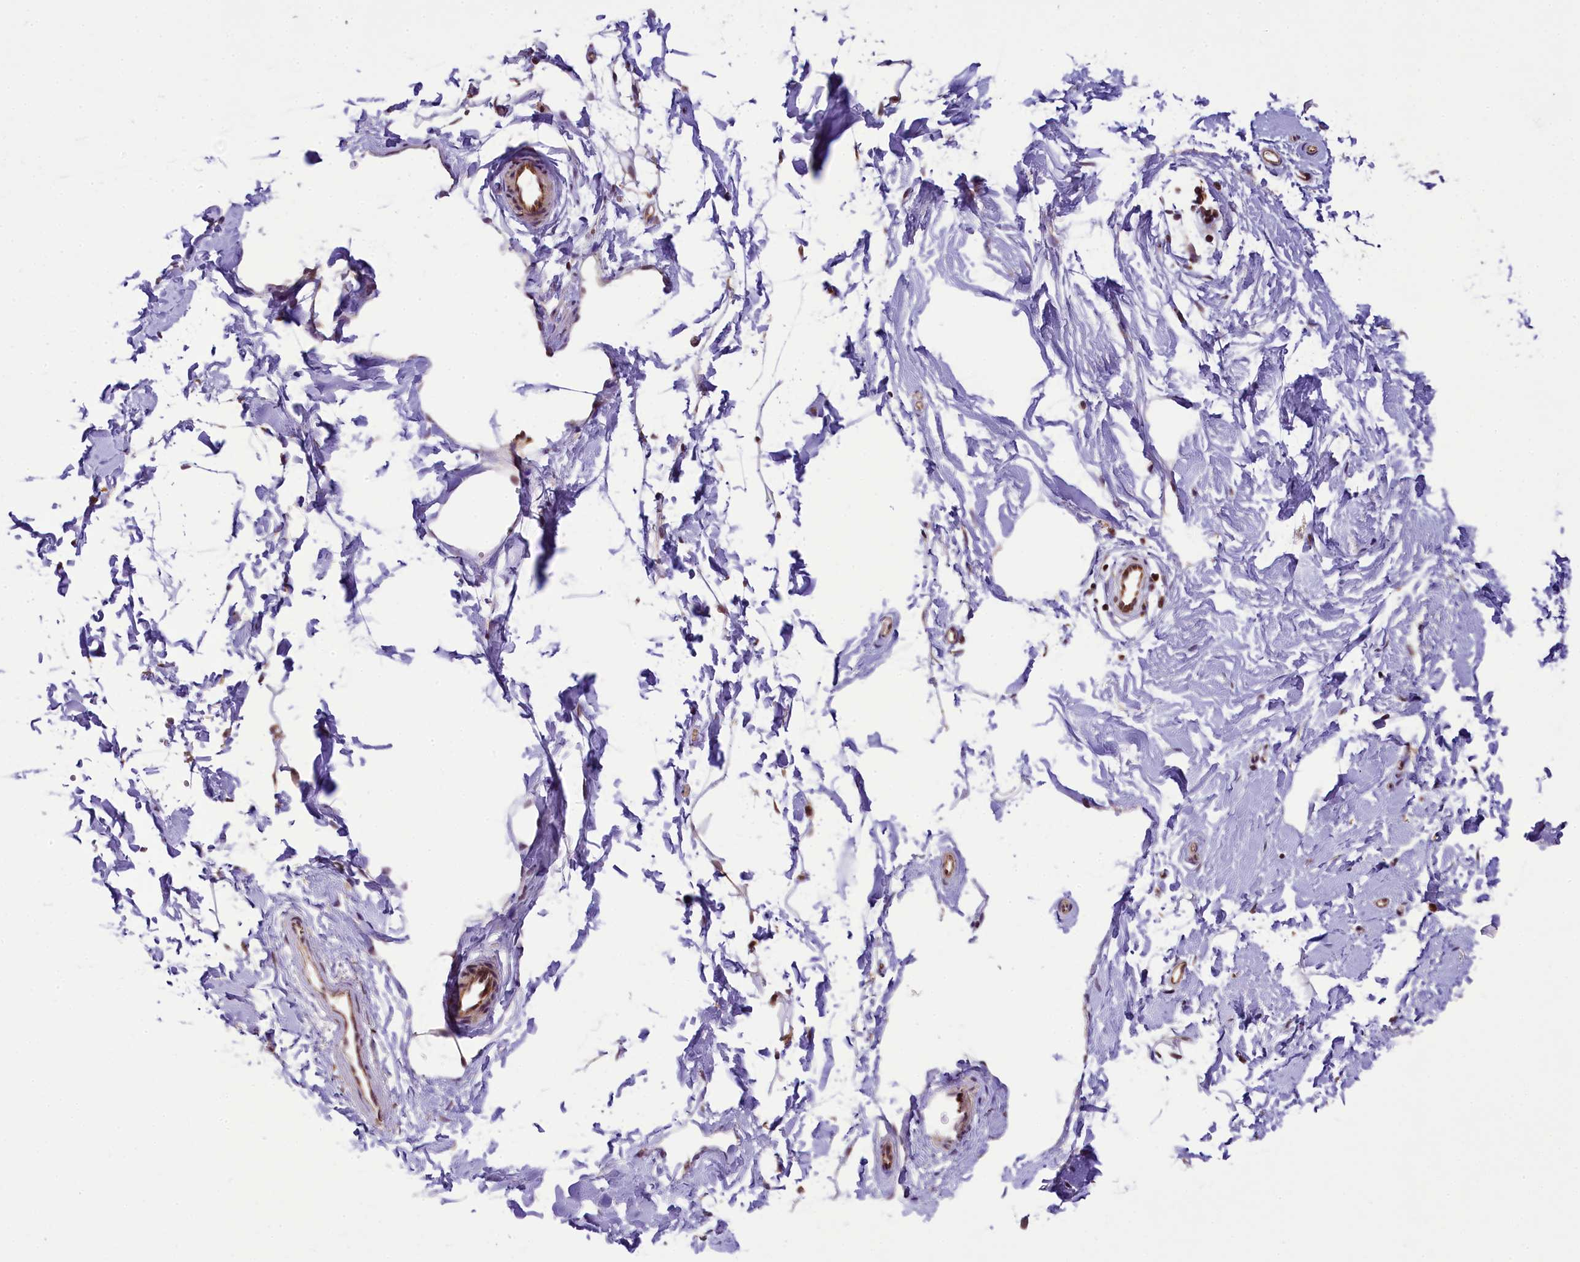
{"staining": {"intensity": "negative", "quantity": "none", "location": "none"}, "tissue": "adipose tissue", "cell_type": "Adipocytes", "image_type": "normal", "snomed": [{"axis": "morphology", "description": "Normal tissue, NOS"}, {"axis": "topography", "description": "Breast"}], "caption": "IHC photomicrograph of benign adipose tissue: adipose tissue stained with DAB (3,3'-diaminobenzidine) exhibits no significant protein positivity in adipocytes. Nuclei are stained in blue.", "gene": "PAF1", "patient": {"sex": "female", "age": 23}}